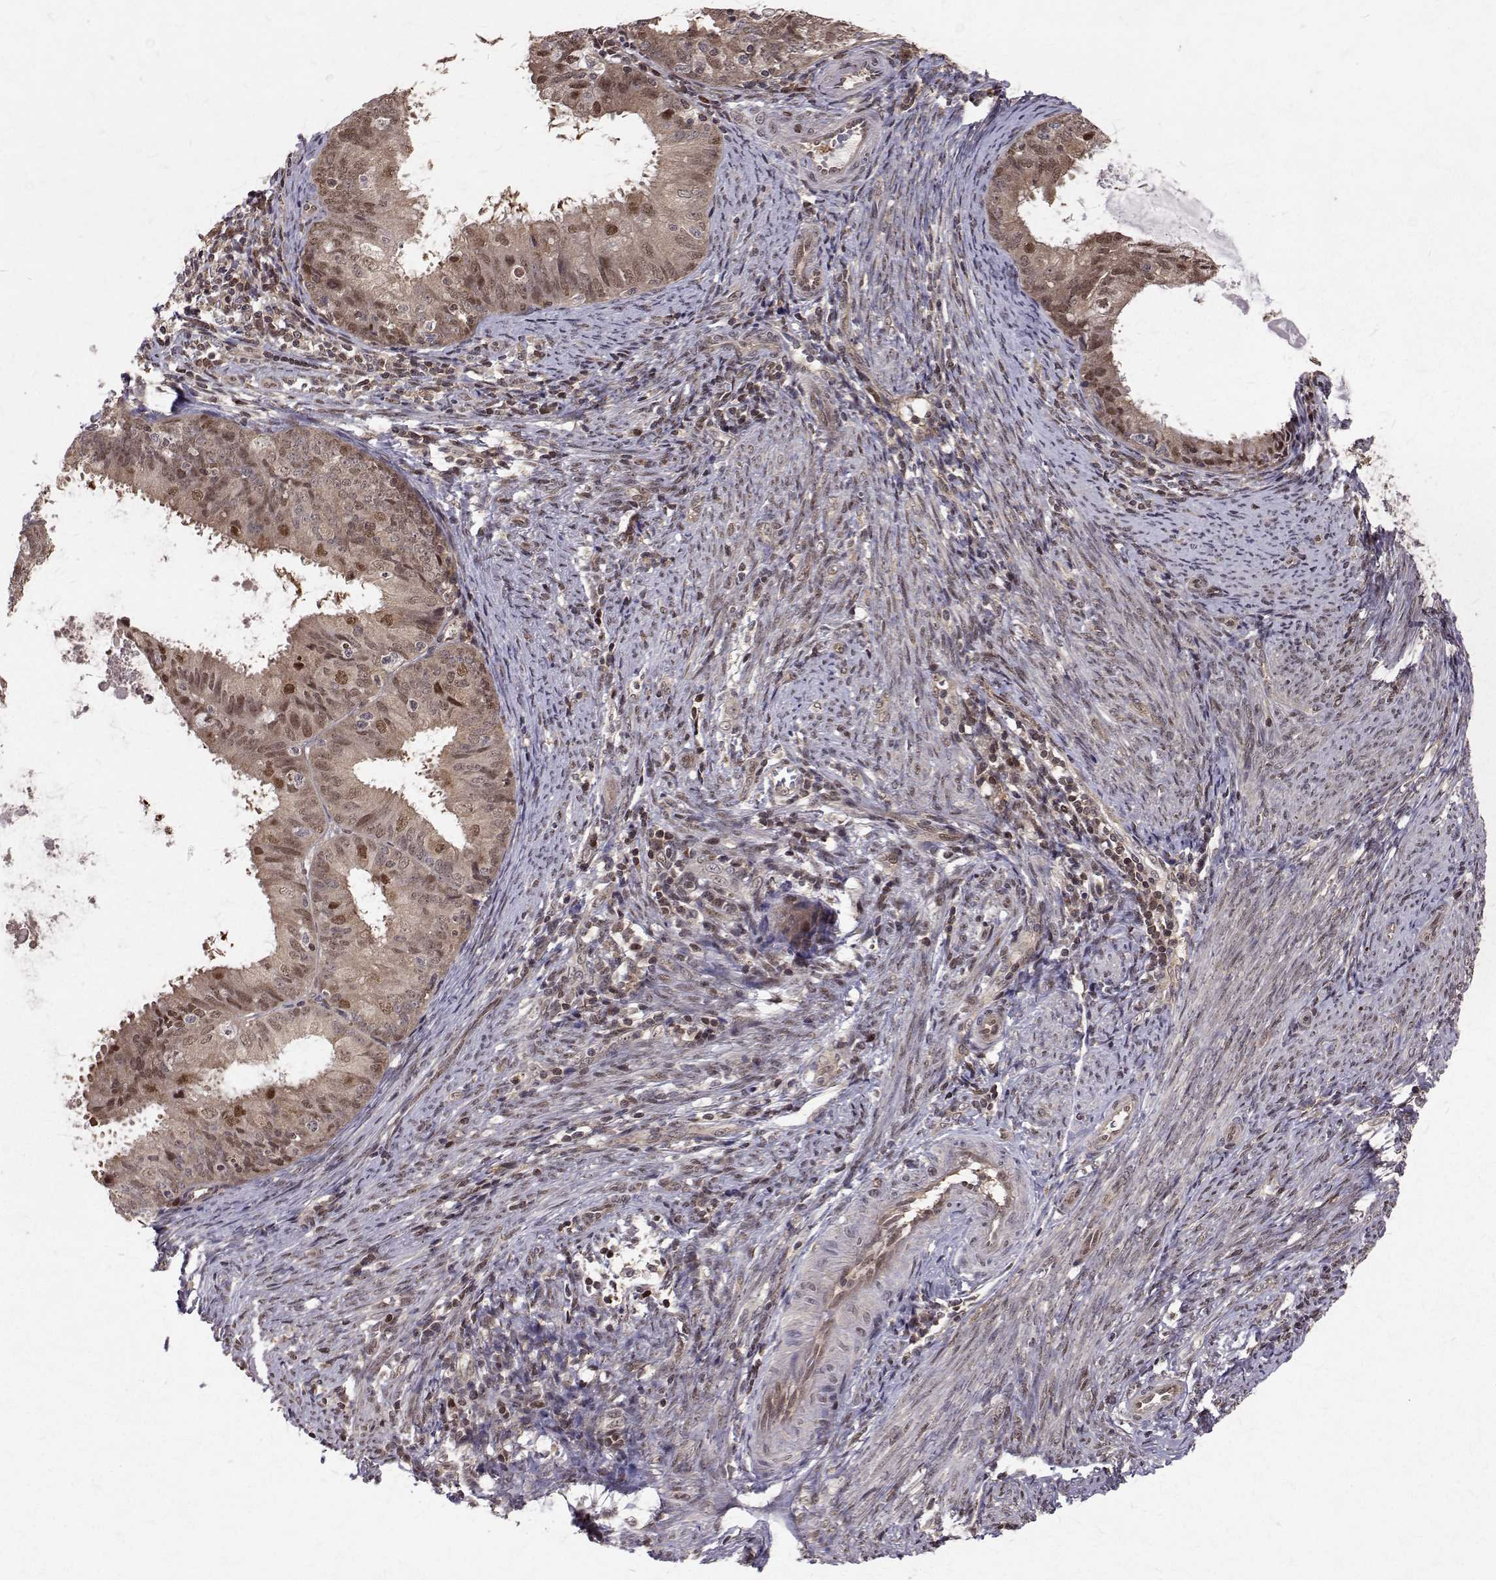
{"staining": {"intensity": "moderate", "quantity": ">75%", "location": "cytoplasmic/membranous,nuclear"}, "tissue": "endometrial cancer", "cell_type": "Tumor cells", "image_type": "cancer", "snomed": [{"axis": "morphology", "description": "Adenocarcinoma, NOS"}, {"axis": "topography", "description": "Endometrium"}], "caption": "Brown immunohistochemical staining in adenocarcinoma (endometrial) exhibits moderate cytoplasmic/membranous and nuclear expression in about >75% of tumor cells.", "gene": "NIF3L1", "patient": {"sex": "female", "age": 57}}